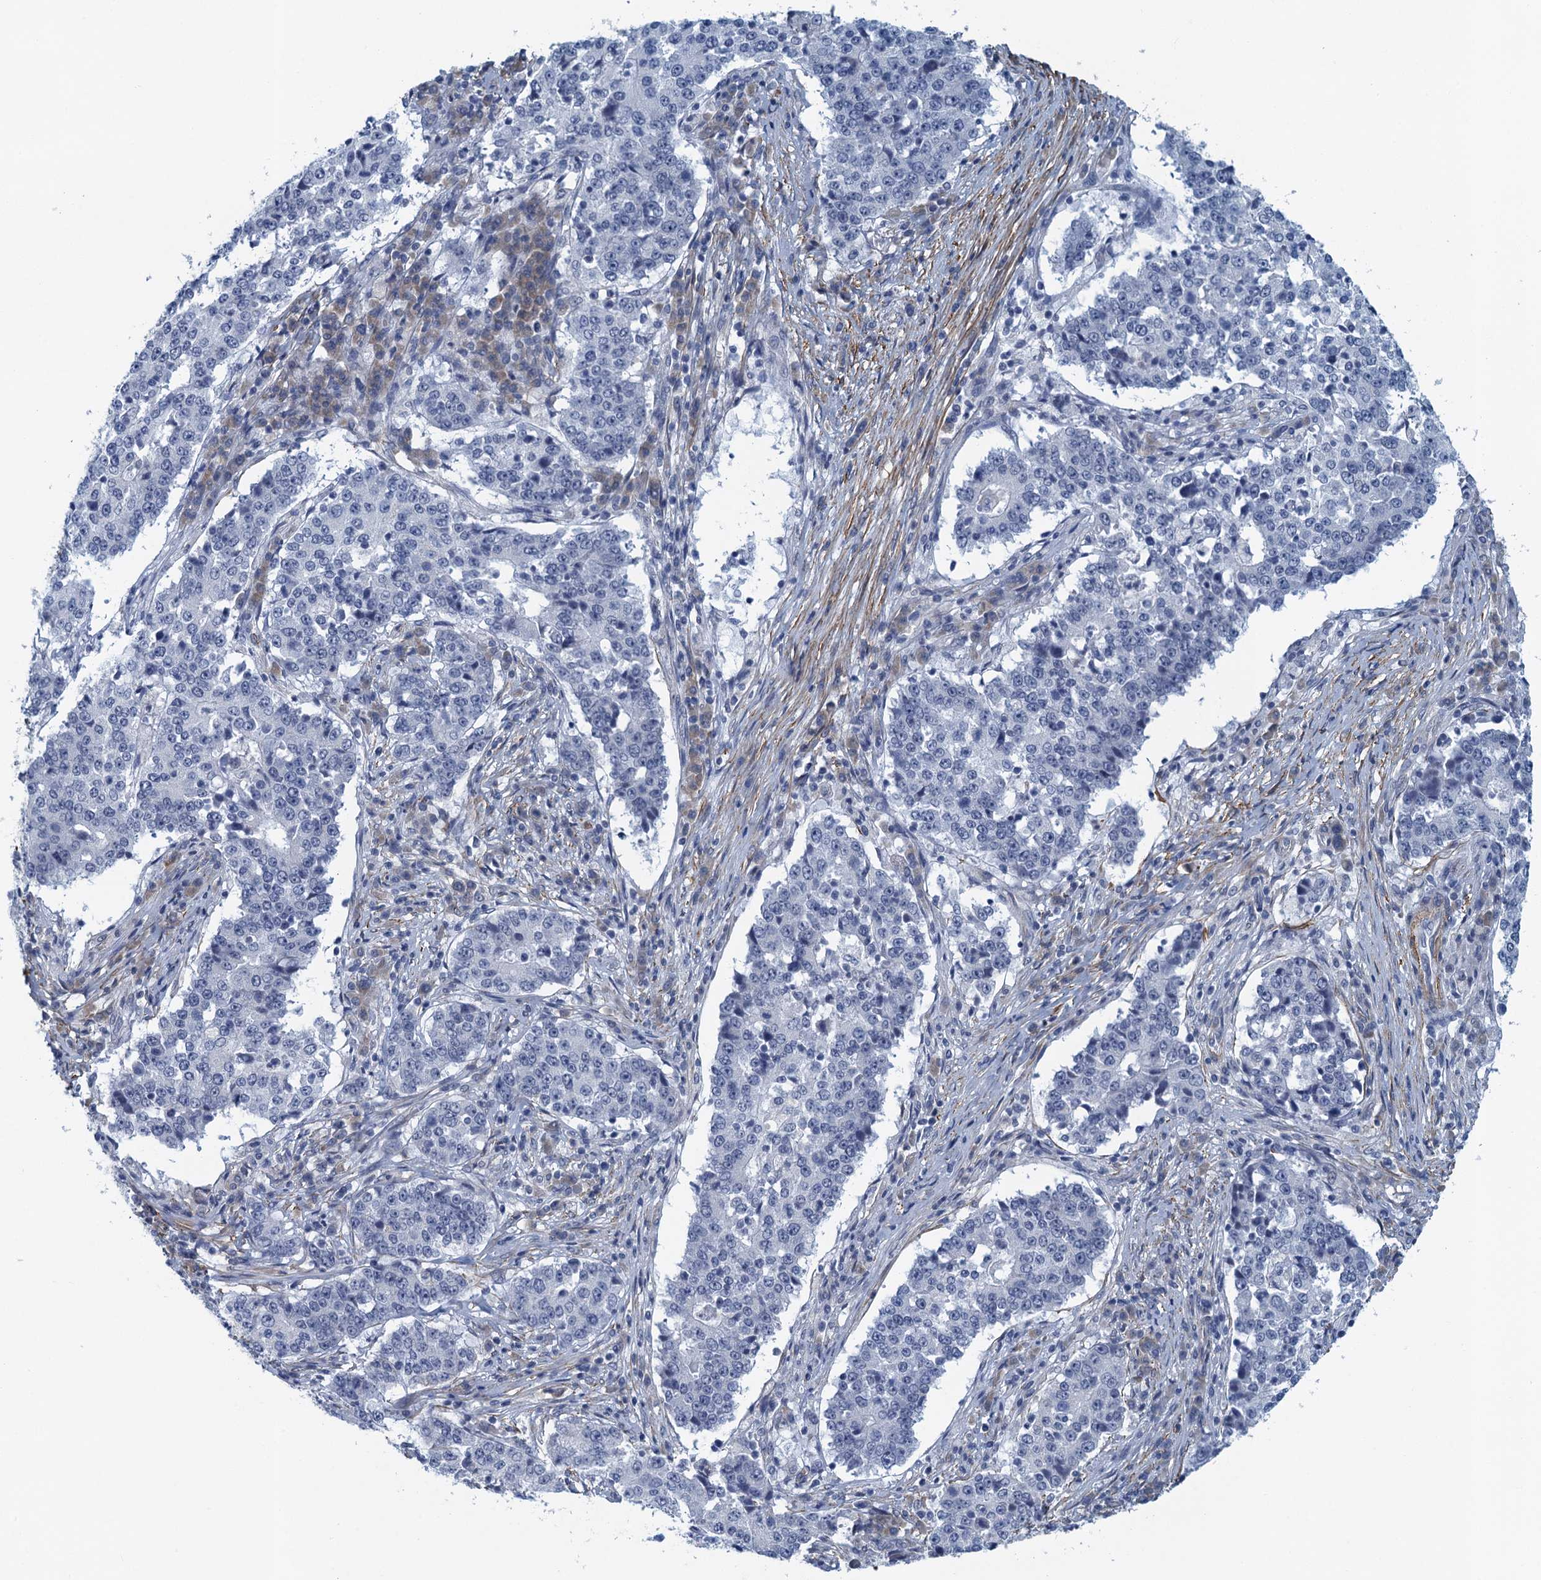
{"staining": {"intensity": "negative", "quantity": "none", "location": "none"}, "tissue": "stomach cancer", "cell_type": "Tumor cells", "image_type": "cancer", "snomed": [{"axis": "morphology", "description": "Adenocarcinoma, NOS"}, {"axis": "topography", "description": "Stomach"}], "caption": "The image reveals no significant expression in tumor cells of stomach cancer (adenocarcinoma).", "gene": "ALG2", "patient": {"sex": "male", "age": 59}}